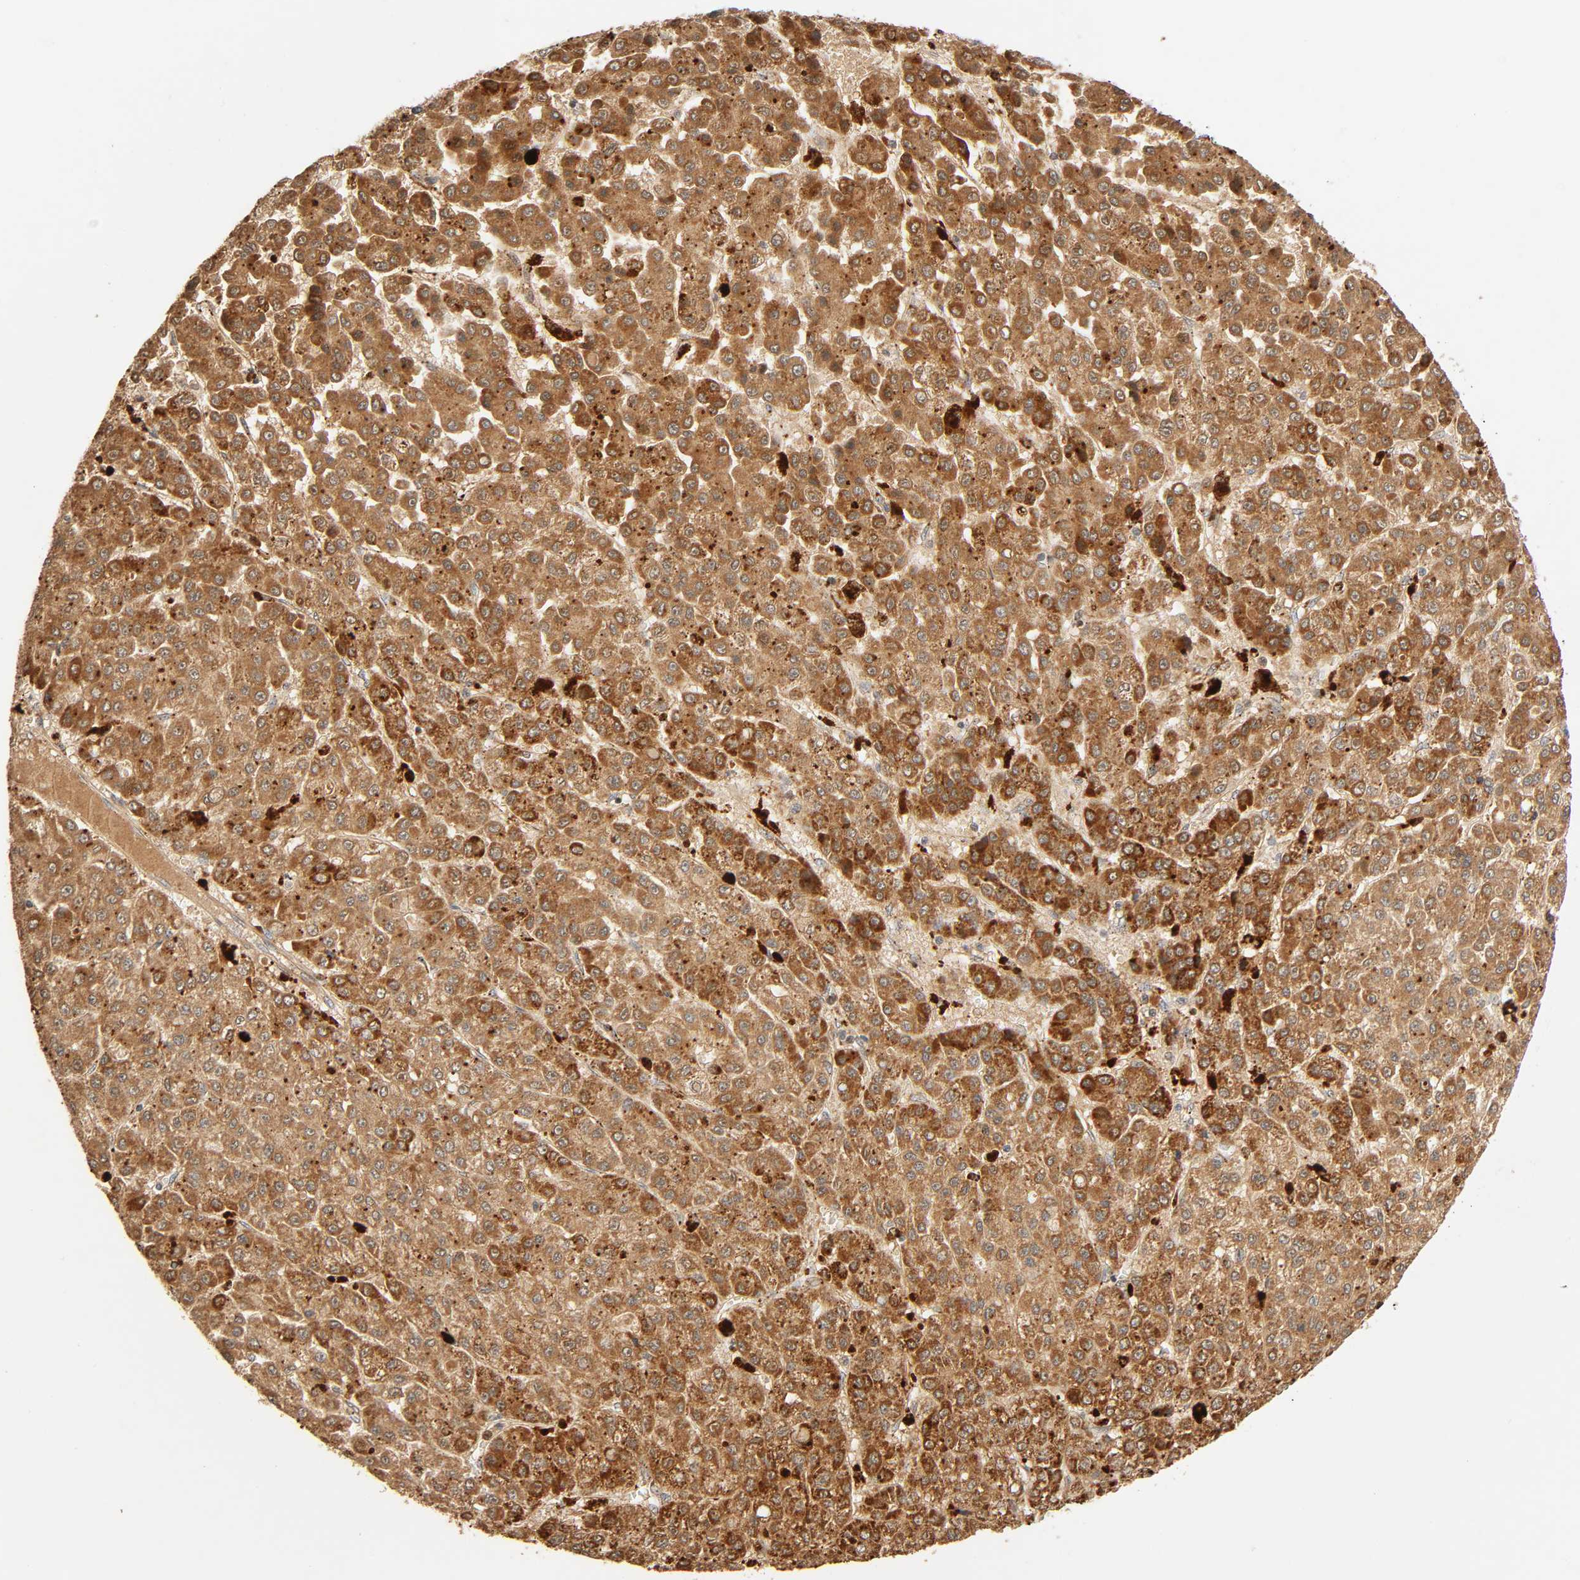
{"staining": {"intensity": "strong", "quantity": ">75%", "location": "cytoplasmic/membranous,nuclear"}, "tissue": "liver cancer", "cell_type": "Tumor cells", "image_type": "cancer", "snomed": [{"axis": "morphology", "description": "Carcinoma, Hepatocellular, NOS"}, {"axis": "topography", "description": "Liver"}], "caption": "Liver cancer stained with IHC displays strong cytoplasmic/membranous and nuclear expression in about >75% of tumor cells.", "gene": "MAPK6", "patient": {"sex": "male", "age": 70}}